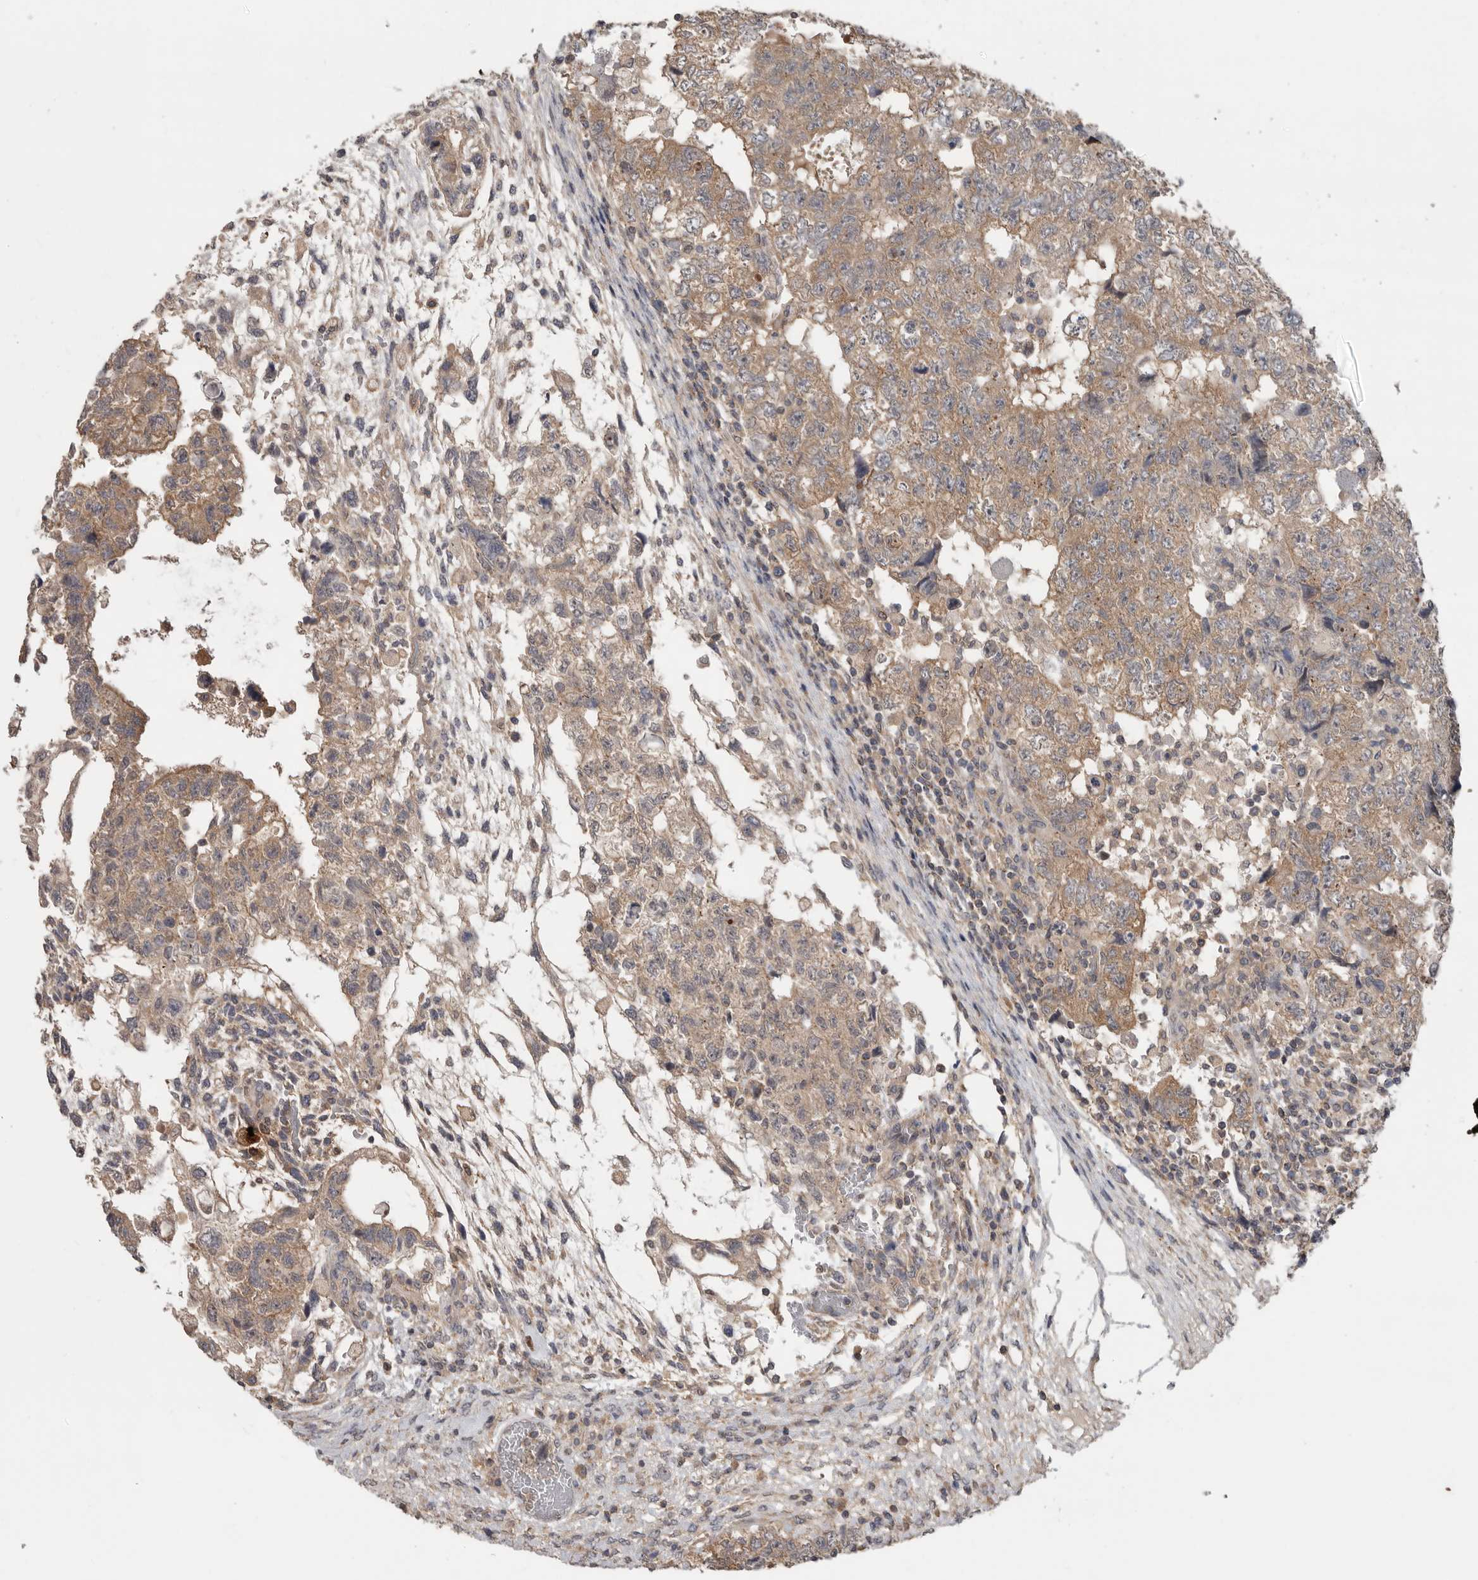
{"staining": {"intensity": "moderate", "quantity": ">75%", "location": "cytoplasmic/membranous"}, "tissue": "testis cancer", "cell_type": "Tumor cells", "image_type": "cancer", "snomed": [{"axis": "morphology", "description": "Carcinoma, Embryonal, NOS"}, {"axis": "topography", "description": "Testis"}], "caption": "About >75% of tumor cells in testis cancer (embryonal carcinoma) show moderate cytoplasmic/membranous protein positivity as visualized by brown immunohistochemical staining.", "gene": "KLK5", "patient": {"sex": "male", "age": 36}}